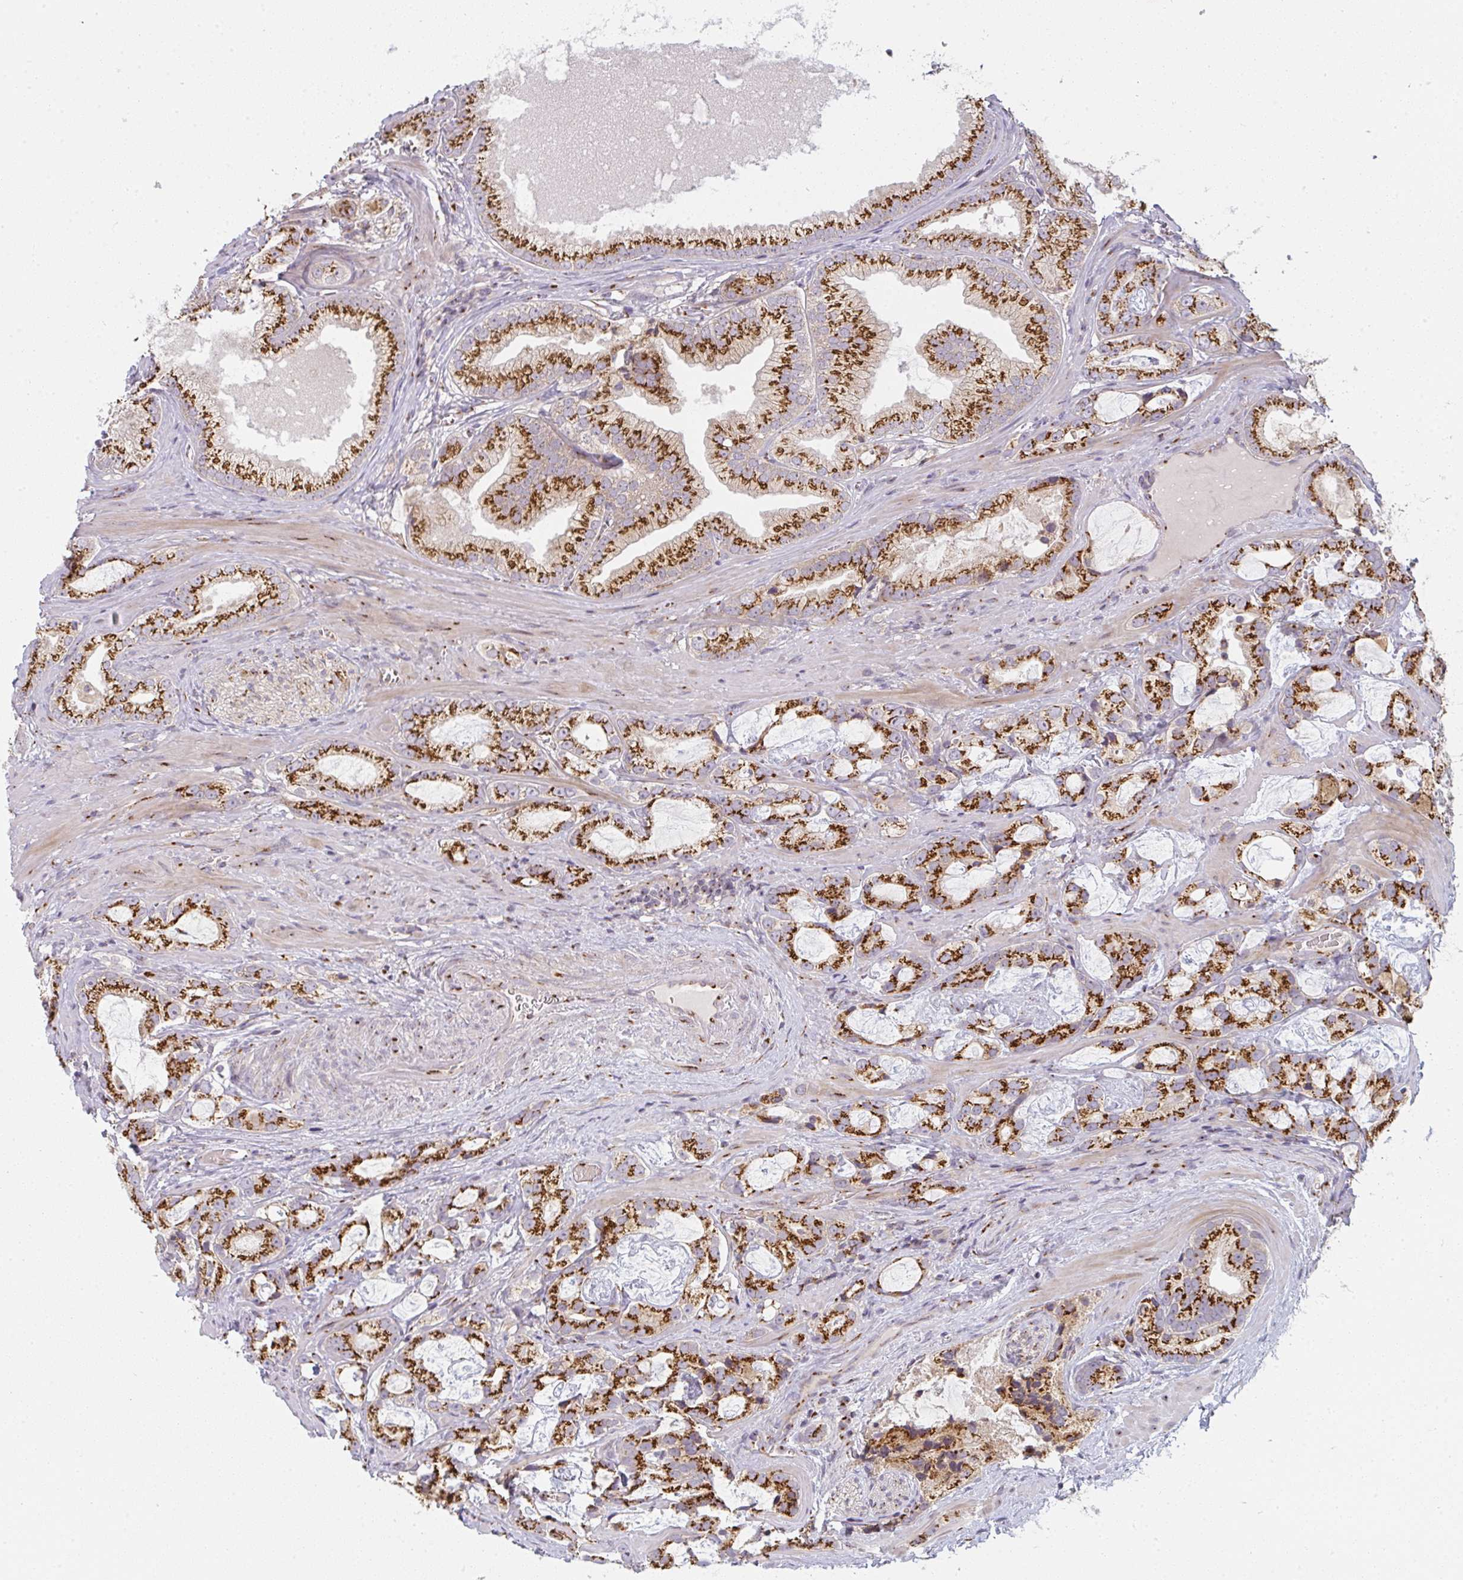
{"staining": {"intensity": "strong", "quantity": ">75%", "location": "cytoplasmic/membranous"}, "tissue": "prostate cancer", "cell_type": "Tumor cells", "image_type": "cancer", "snomed": [{"axis": "morphology", "description": "Adenocarcinoma, Medium grade"}, {"axis": "topography", "description": "Prostate"}], "caption": "Protein staining displays strong cytoplasmic/membranous staining in about >75% of tumor cells in prostate cancer (adenocarcinoma (medium-grade)).", "gene": "GVQW3", "patient": {"sex": "male", "age": 57}}